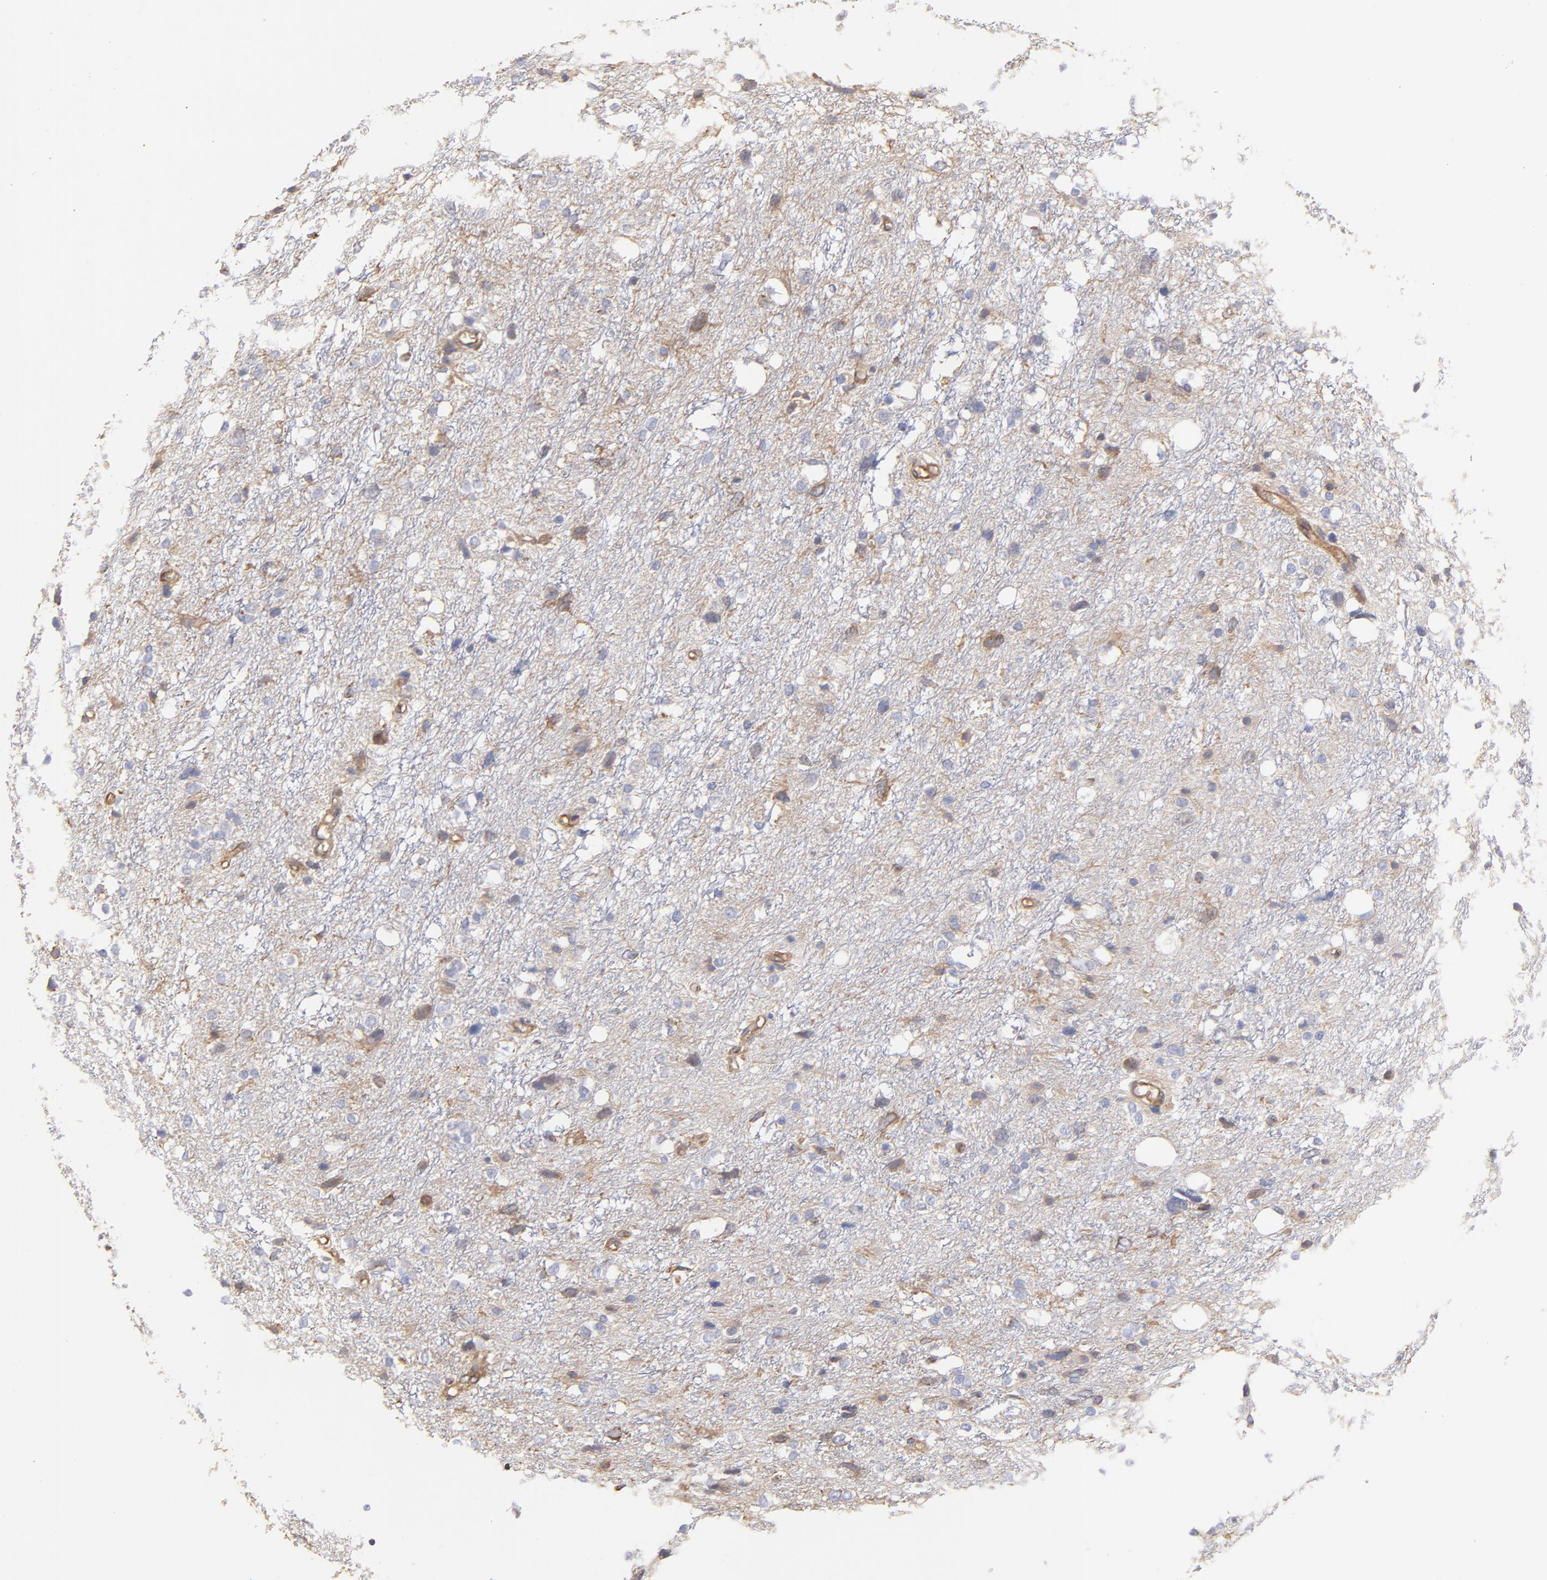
{"staining": {"intensity": "weak", "quantity": "<25%", "location": "cytoplasmic/membranous,nuclear"}, "tissue": "glioma", "cell_type": "Tumor cells", "image_type": "cancer", "snomed": [{"axis": "morphology", "description": "Glioma, malignant, High grade"}, {"axis": "topography", "description": "Brain"}], "caption": "DAB immunohistochemical staining of malignant glioma (high-grade) displays no significant staining in tumor cells.", "gene": "LRCH2", "patient": {"sex": "female", "age": 59}}